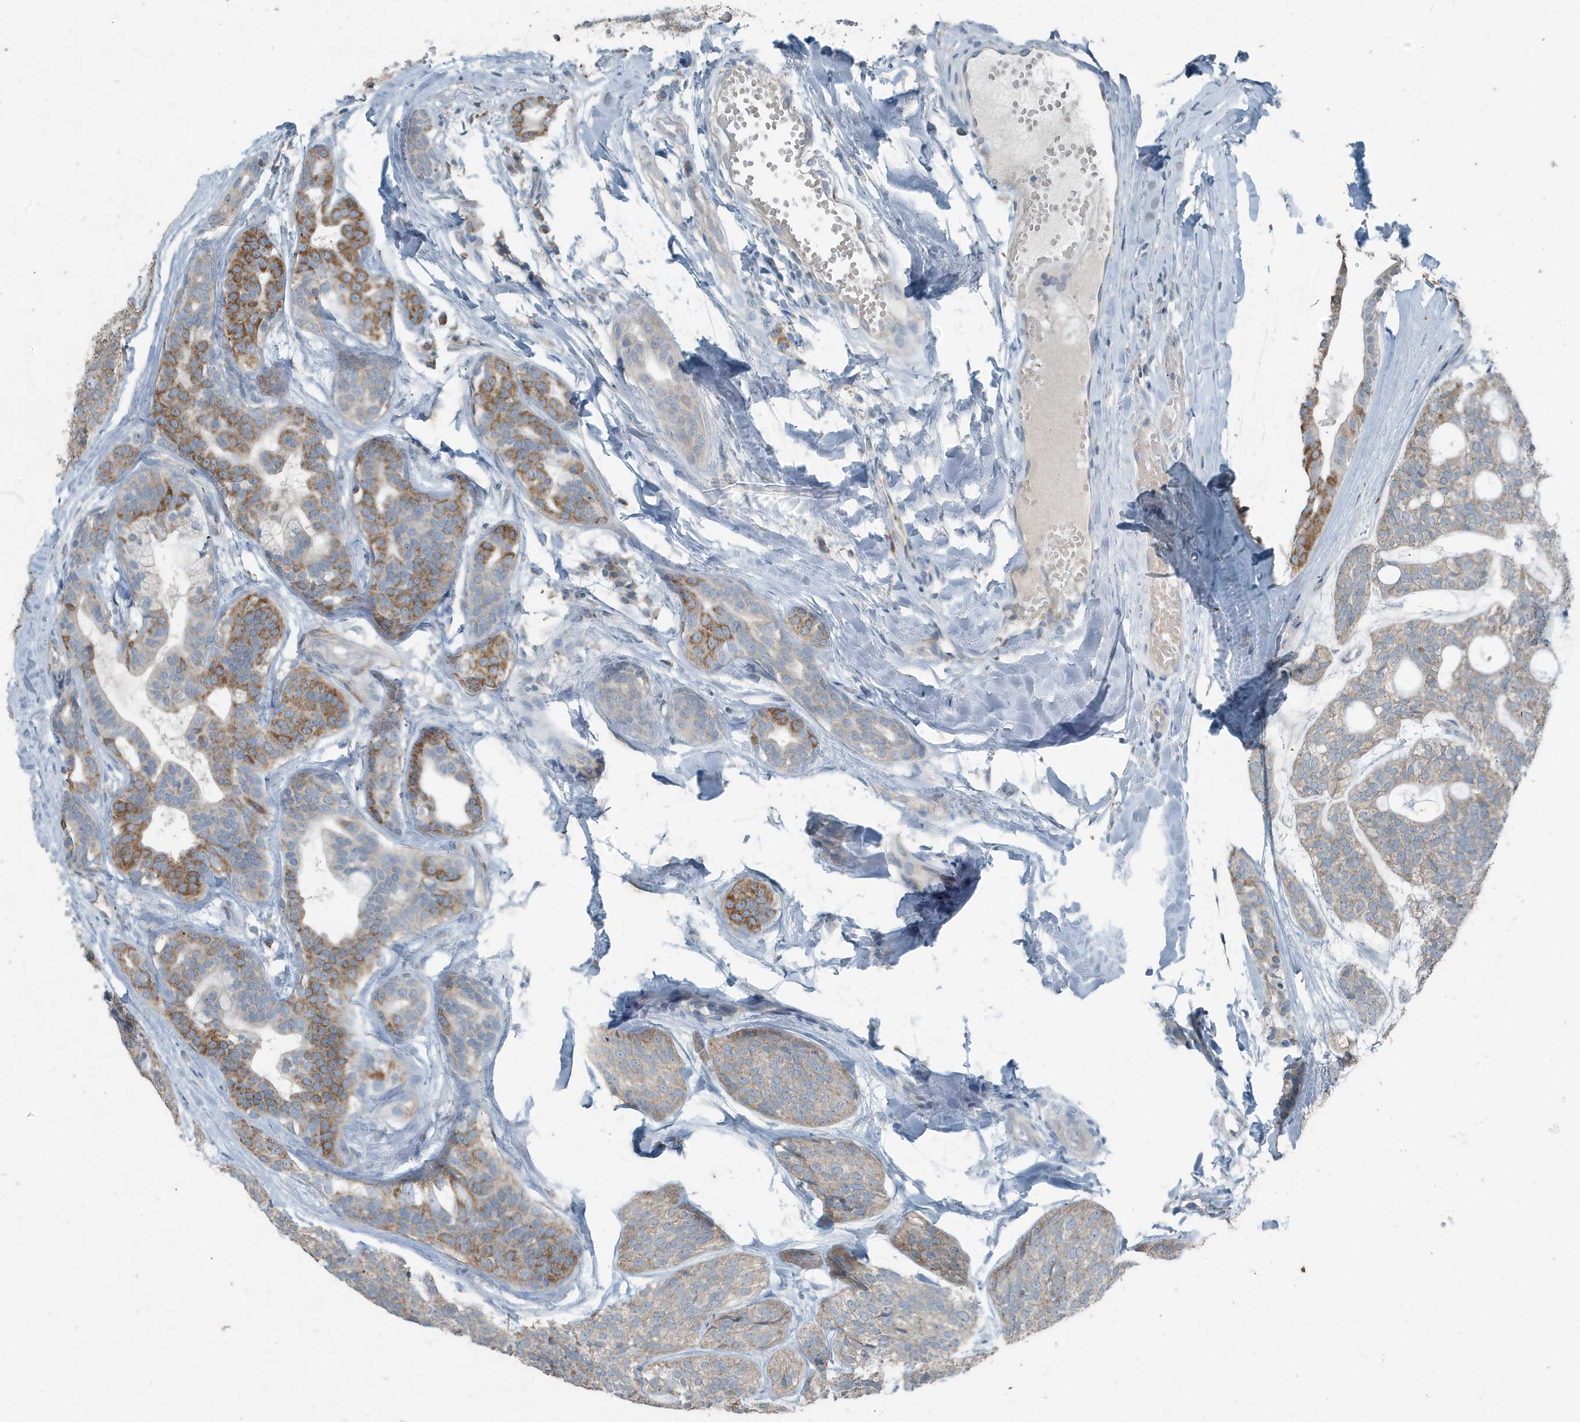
{"staining": {"intensity": "moderate", "quantity": "<25%", "location": "cytoplasmic/membranous"}, "tissue": "head and neck cancer", "cell_type": "Tumor cells", "image_type": "cancer", "snomed": [{"axis": "morphology", "description": "Adenocarcinoma, NOS"}, {"axis": "topography", "description": "Head-Neck"}], "caption": "The image demonstrates immunohistochemical staining of adenocarcinoma (head and neck). There is moderate cytoplasmic/membranous positivity is appreciated in approximately <25% of tumor cells.", "gene": "MT-CYB", "patient": {"sex": "male", "age": 66}}